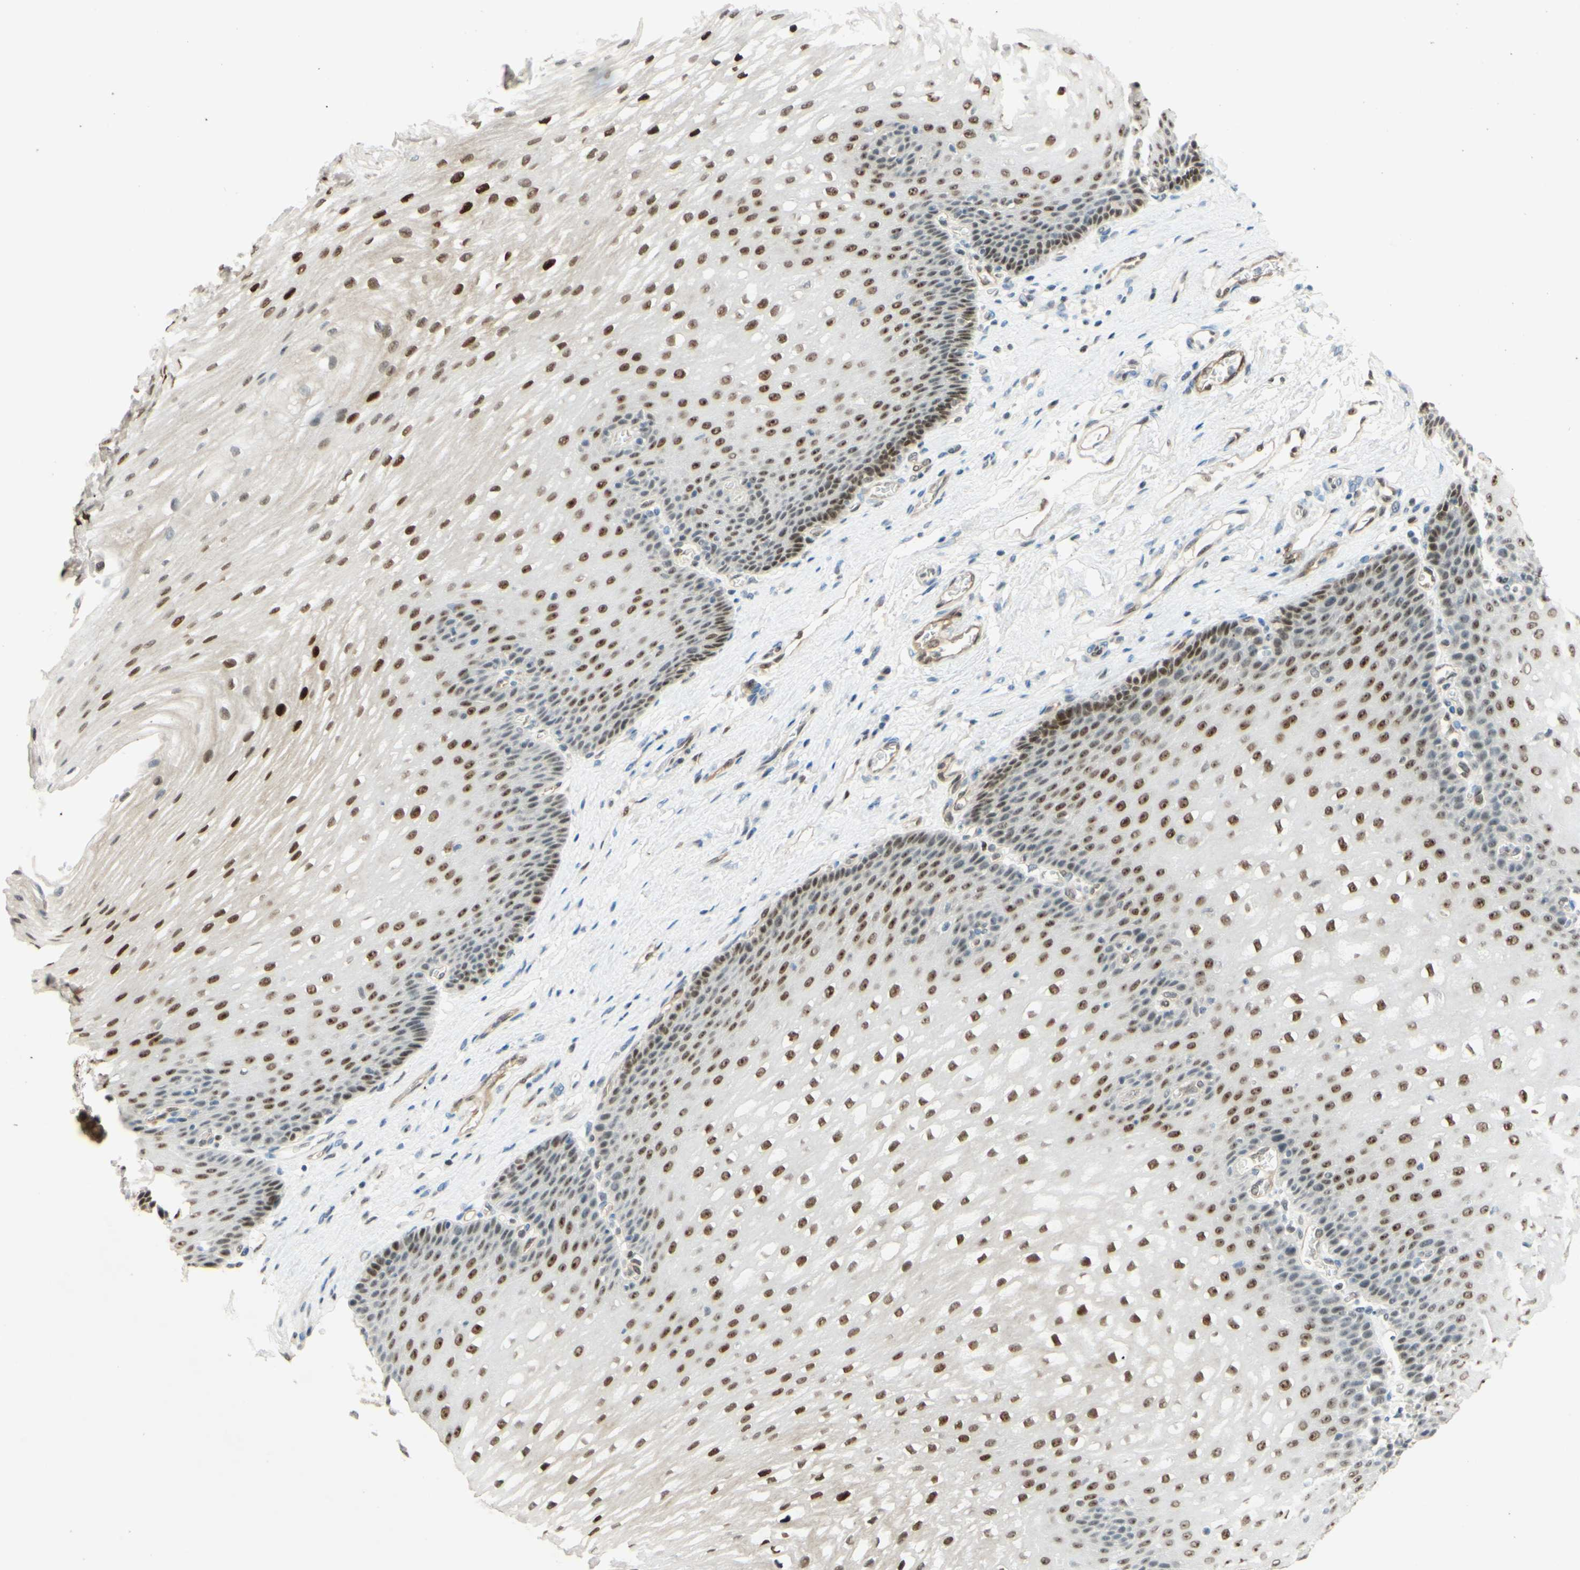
{"staining": {"intensity": "moderate", "quantity": "25%-75%", "location": "nuclear"}, "tissue": "esophagus", "cell_type": "Squamous epithelial cells", "image_type": "normal", "snomed": [{"axis": "morphology", "description": "Normal tissue, NOS"}, {"axis": "topography", "description": "Esophagus"}], "caption": "A photomicrograph of human esophagus stained for a protein shows moderate nuclear brown staining in squamous epithelial cells. (brown staining indicates protein expression, while blue staining denotes nuclei).", "gene": "POLB", "patient": {"sex": "male", "age": 48}}